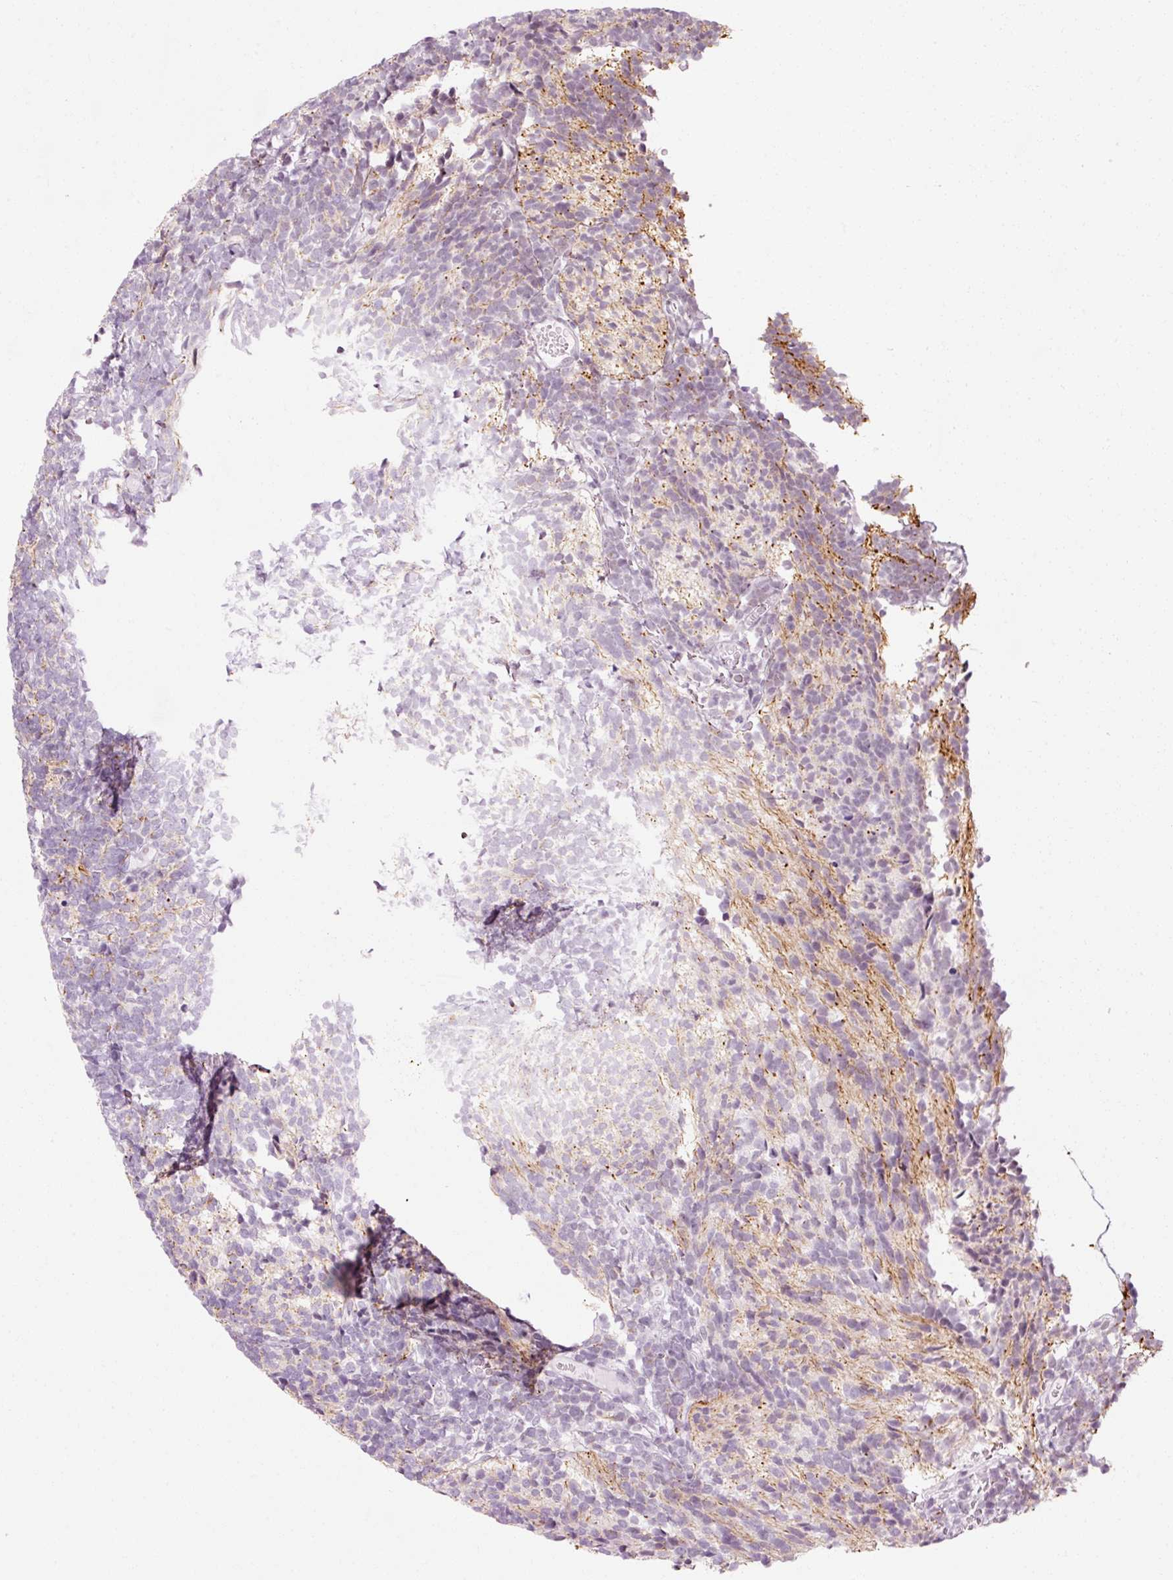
{"staining": {"intensity": "negative", "quantity": "none", "location": "none"}, "tissue": "glioma", "cell_type": "Tumor cells", "image_type": "cancer", "snomed": [{"axis": "morphology", "description": "Glioma, malignant, Low grade"}, {"axis": "topography", "description": "Brain"}], "caption": "The image shows no significant expression in tumor cells of glioma.", "gene": "ANKRD20A1", "patient": {"sex": "female", "age": 1}}